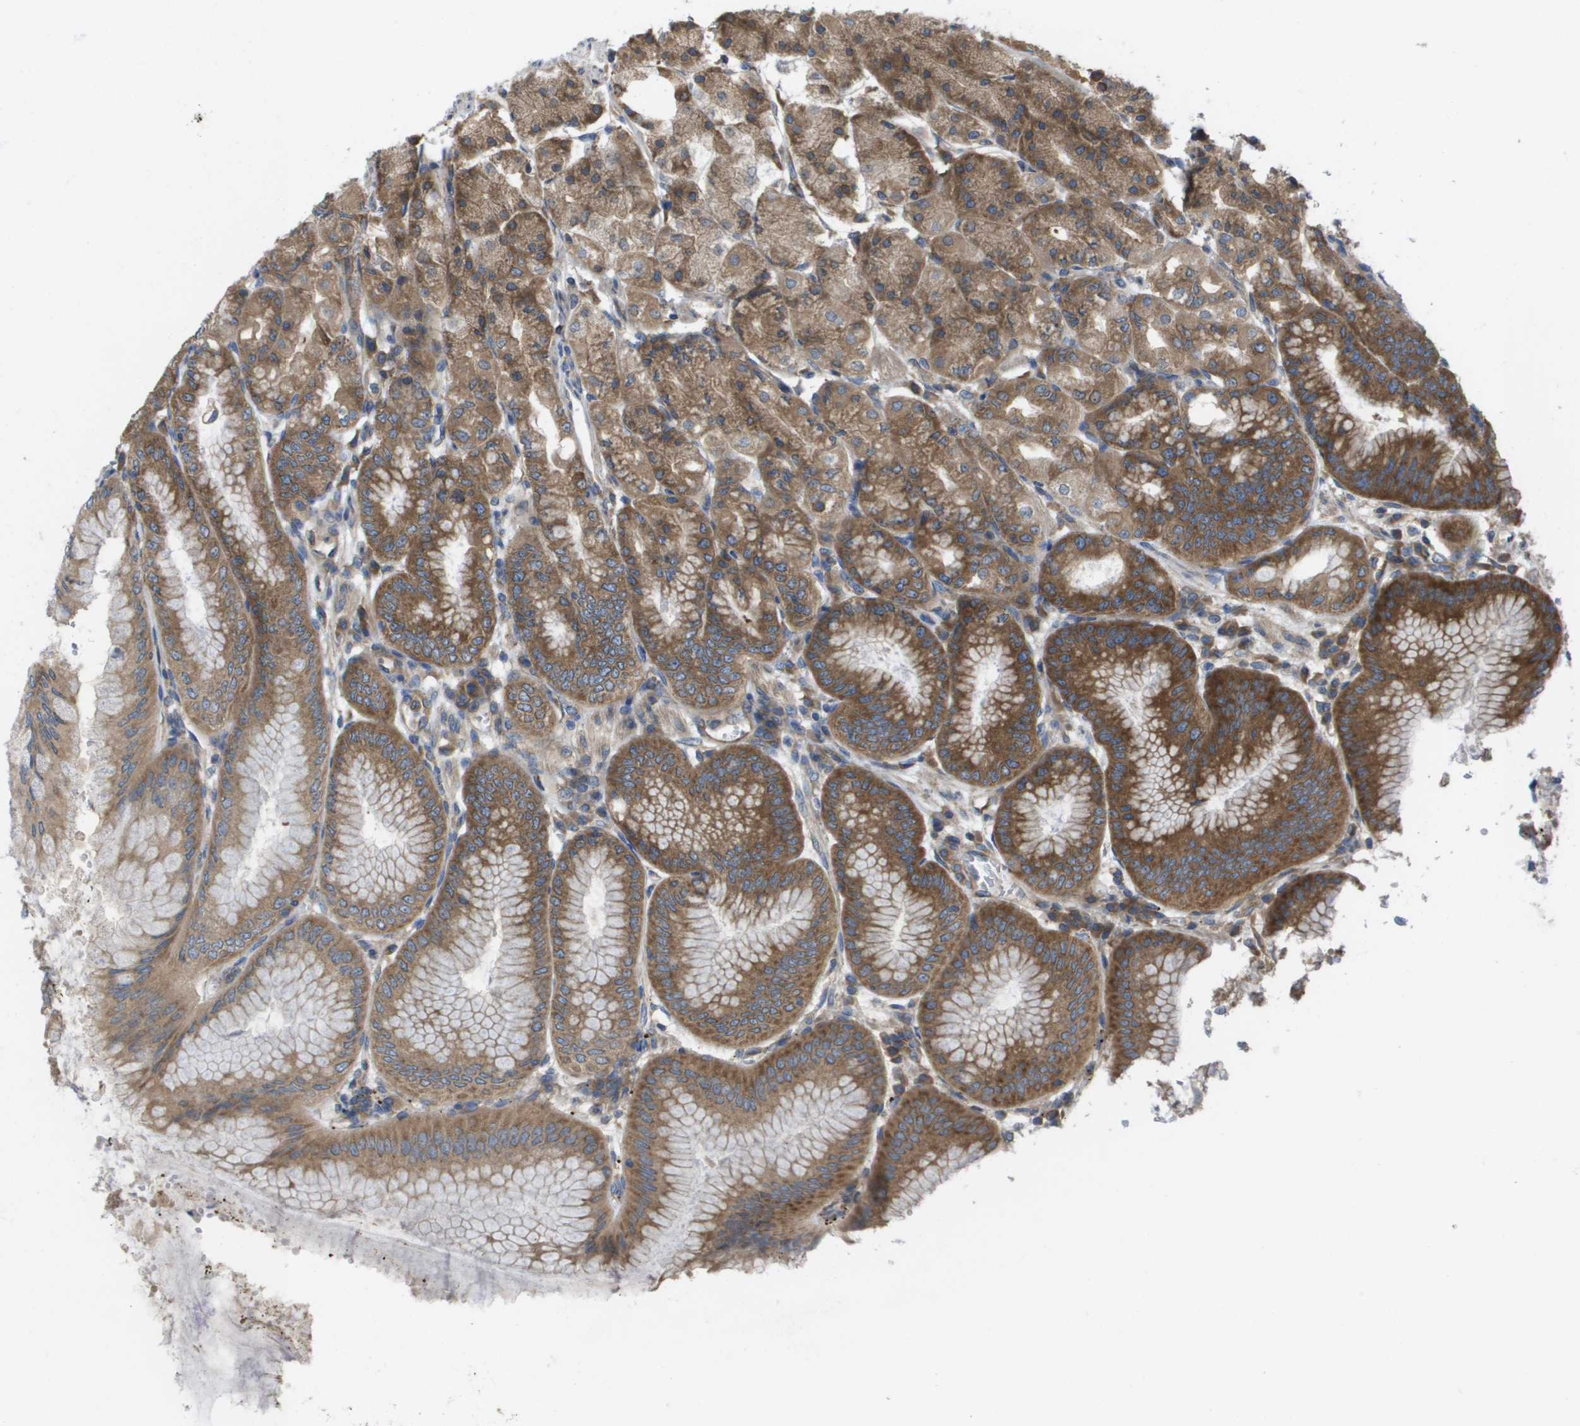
{"staining": {"intensity": "strong", "quantity": ">75%", "location": "cytoplasmic/membranous"}, "tissue": "stomach", "cell_type": "Glandular cells", "image_type": "normal", "snomed": [{"axis": "morphology", "description": "Normal tissue, NOS"}, {"axis": "topography", "description": "Stomach, lower"}], "caption": "Brown immunohistochemical staining in unremarkable human stomach displays strong cytoplasmic/membranous positivity in approximately >75% of glandular cells. Ihc stains the protein in brown and the nuclei are stained blue.", "gene": "EIF4G2", "patient": {"sex": "male", "age": 71}}